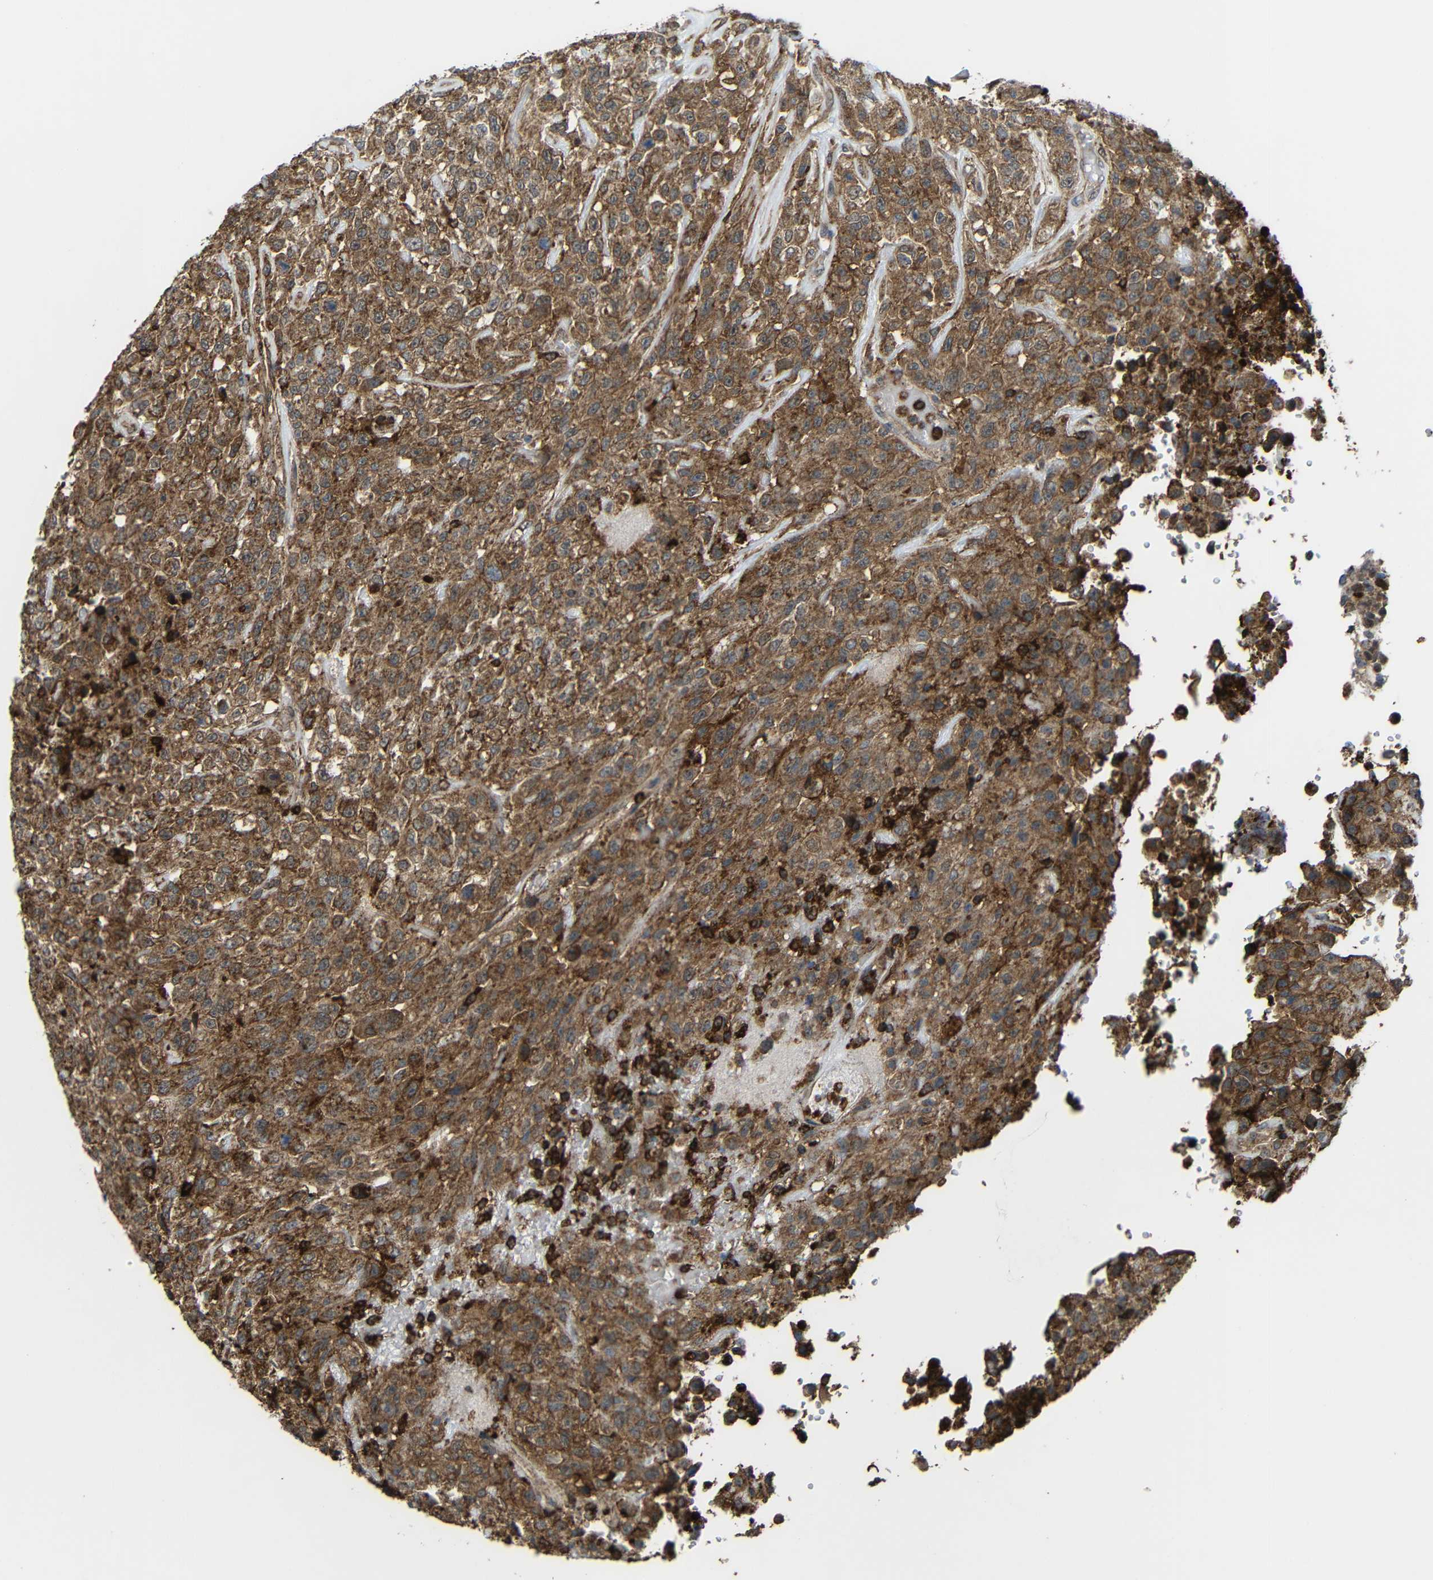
{"staining": {"intensity": "moderate", "quantity": ">75%", "location": "cytoplasmic/membranous"}, "tissue": "urothelial cancer", "cell_type": "Tumor cells", "image_type": "cancer", "snomed": [{"axis": "morphology", "description": "Urothelial carcinoma, High grade"}, {"axis": "topography", "description": "Urinary bladder"}], "caption": "DAB (3,3'-diaminobenzidine) immunohistochemical staining of urothelial cancer displays moderate cytoplasmic/membranous protein positivity in approximately >75% of tumor cells.", "gene": "C1GALT1", "patient": {"sex": "male", "age": 46}}